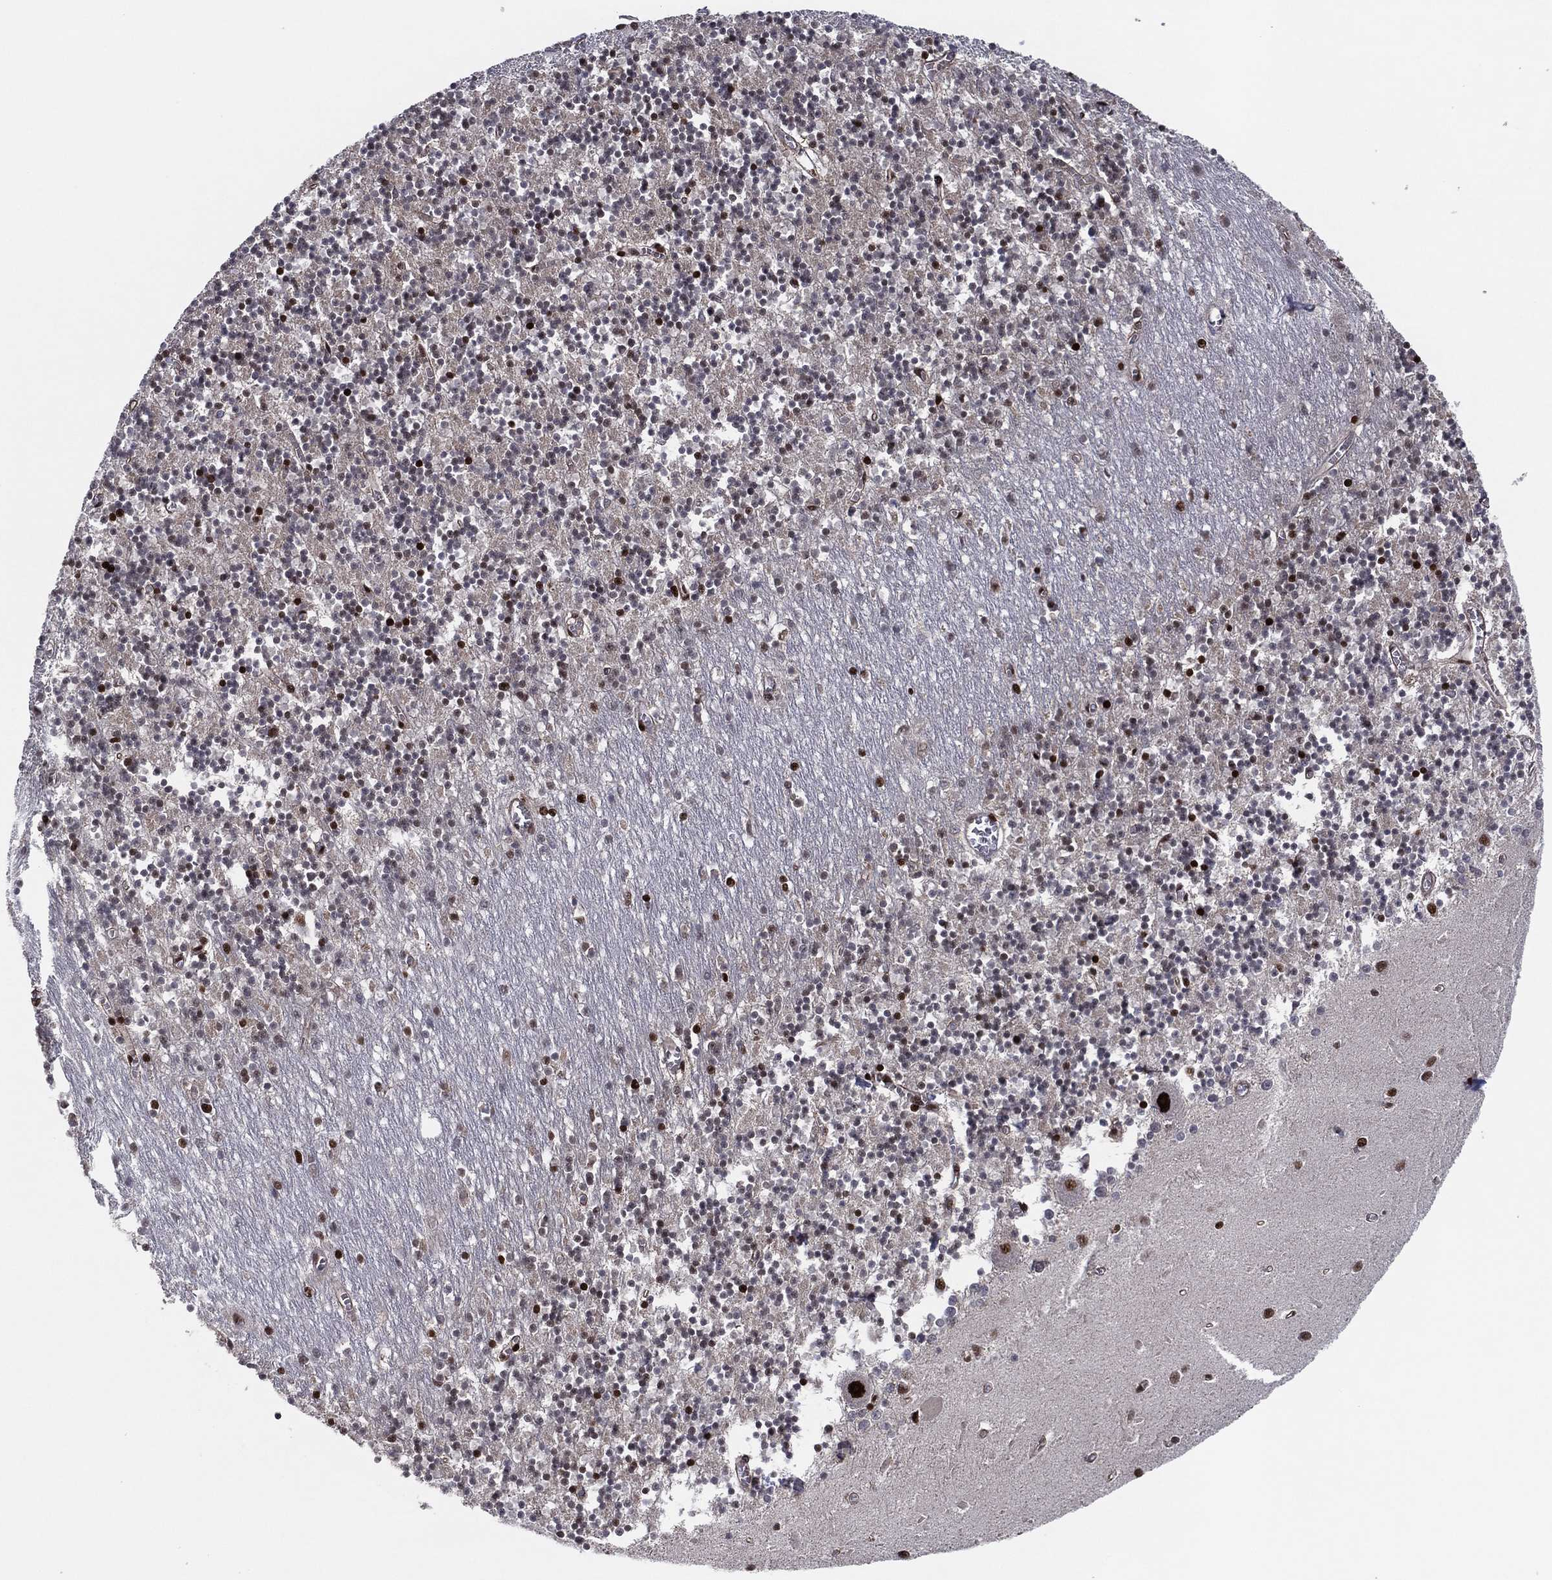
{"staining": {"intensity": "strong", "quantity": "25%-75%", "location": "nuclear"}, "tissue": "cerebellum", "cell_type": "Cells in granular layer", "image_type": "normal", "snomed": [{"axis": "morphology", "description": "Normal tissue, NOS"}, {"axis": "topography", "description": "Cerebellum"}], "caption": "Brown immunohistochemical staining in unremarkable human cerebellum exhibits strong nuclear staining in about 25%-75% of cells in granular layer.", "gene": "TP53BP1", "patient": {"sex": "female", "age": 64}}